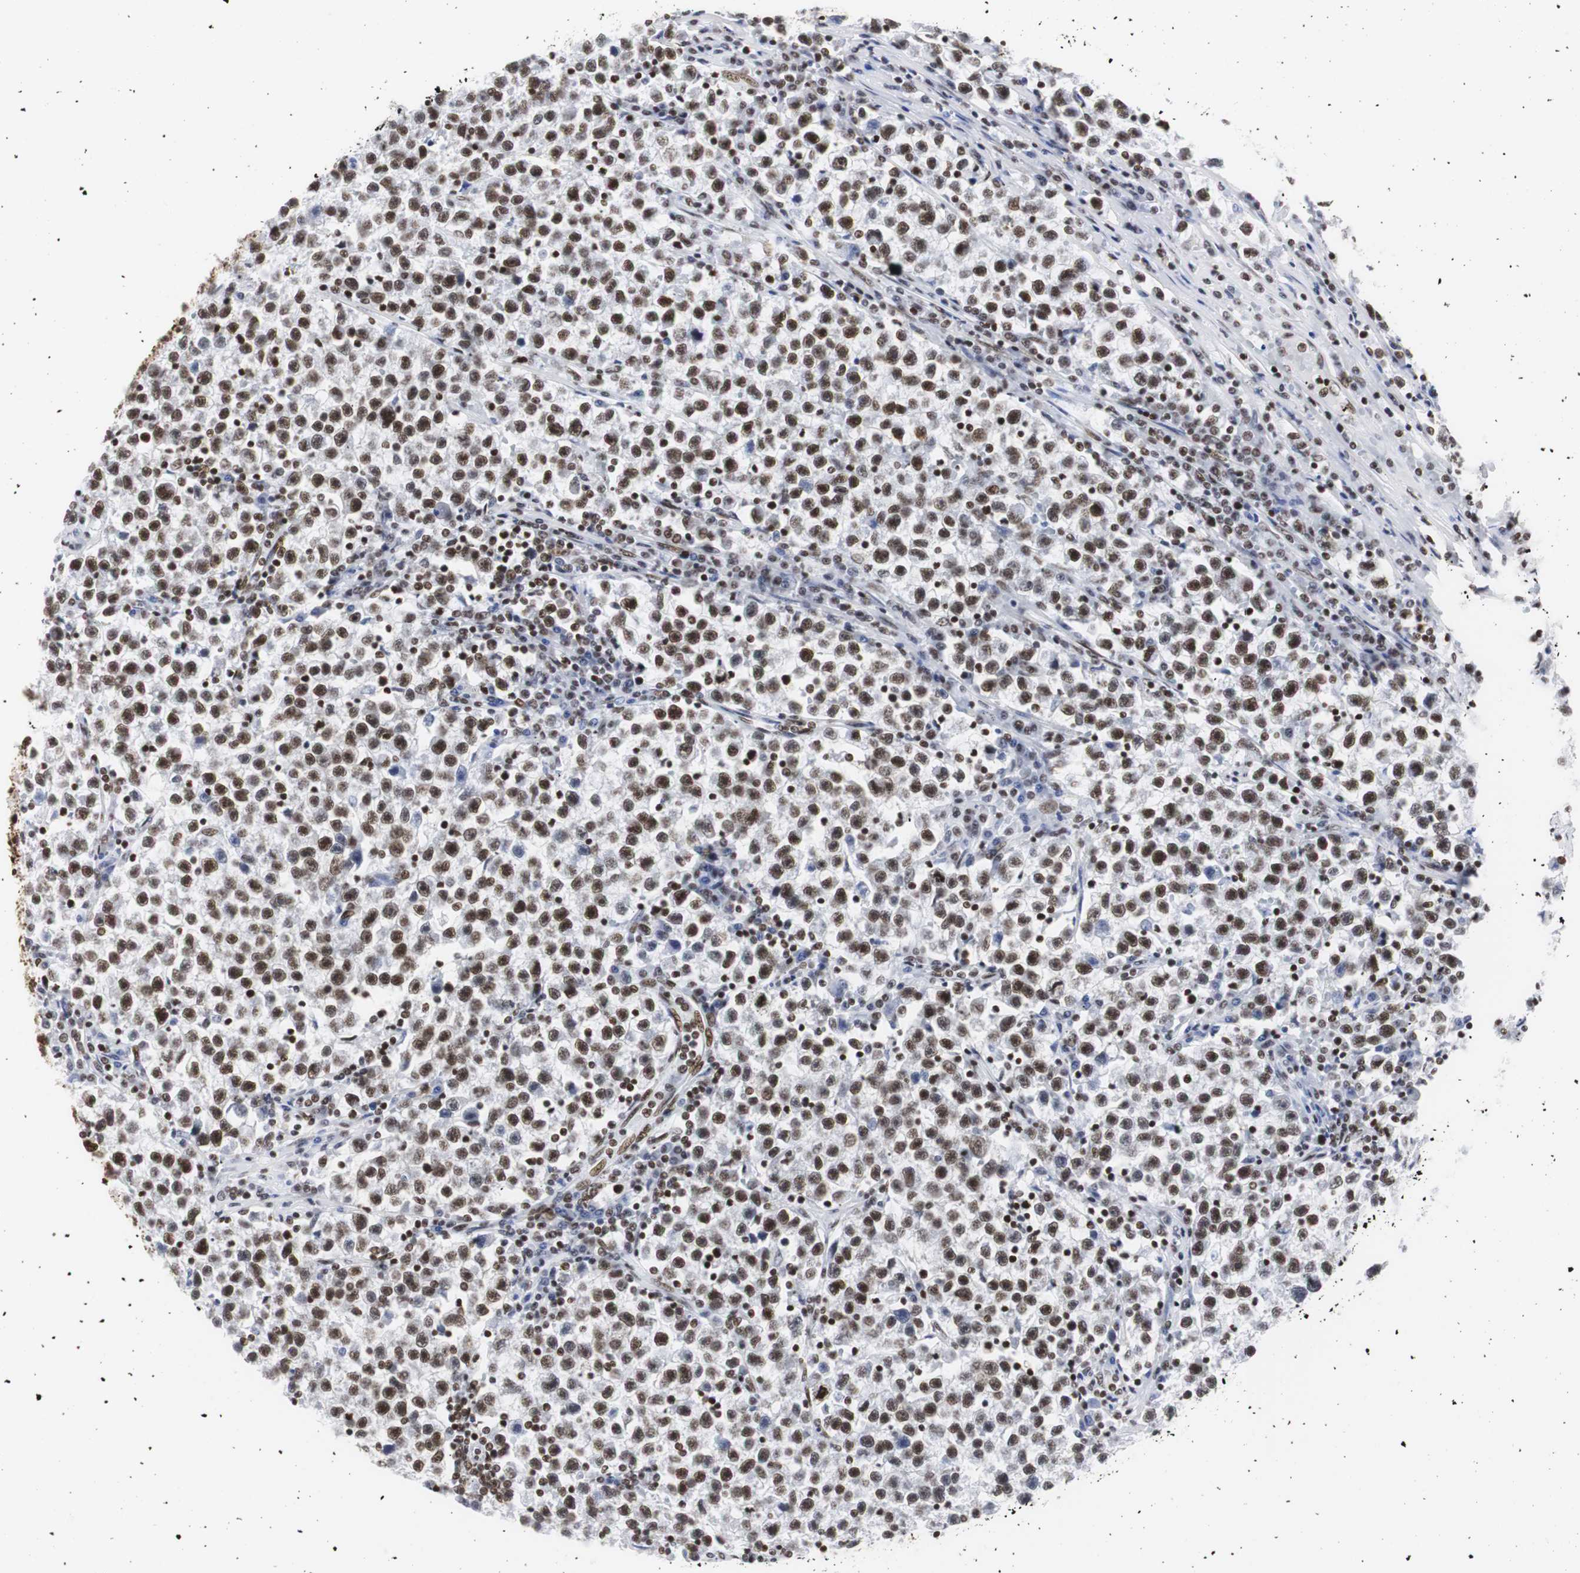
{"staining": {"intensity": "strong", "quantity": ">75%", "location": "nuclear"}, "tissue": "testis cancer", "cell_type": "Tumor cells", "image_type": "cancer", "snomed": [{"axis": "morphology", "description": "Seminoma, NOS"}, {"axis": "topography", "description": "Testis"}], "caption": "Human testis cancer (seminoma) stained with a protein marker reveals strong staining in tumor cells.", "gene": "HNRNPH2", "patient": {"sex": "male", "age": 22}}